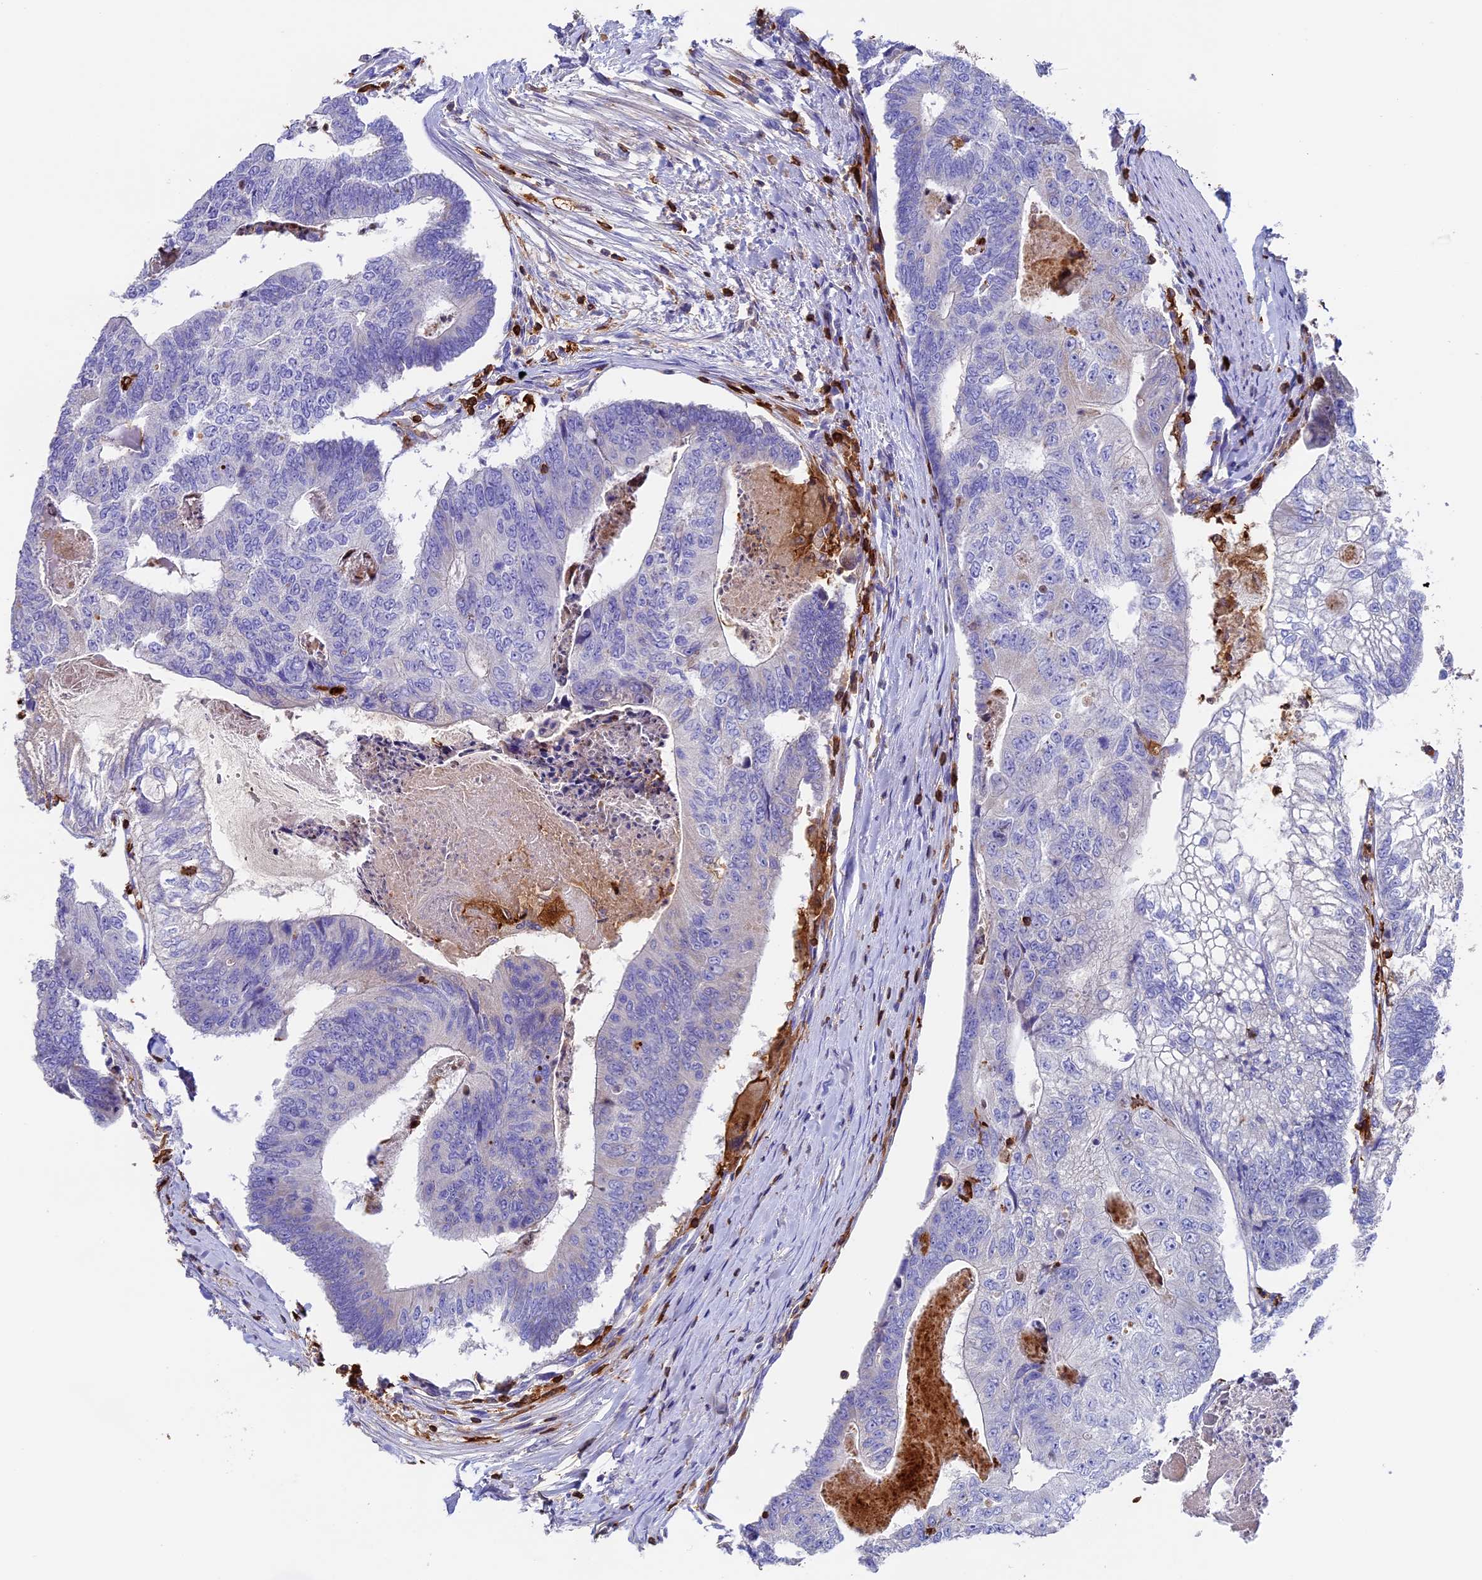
{"staining": {"intensity": "negative", "quantity": "none", "location": "none"}, "tissue": "colorectal cancer", "cell_type": "Tumor cells", "image_type": "cancer", "snomed": [{"axis": "morphology", "description": "Adenocarcinoma, NOS"}, {"axis": "topography", "description": "Colon"}], "caption": "Photomicrograph shows no protein expression in tumor cells of colorectal cancer (adenocarcinoma) tissue.", "gene": "ADAT1", "patient": {"sex": "female", "age": 67}}